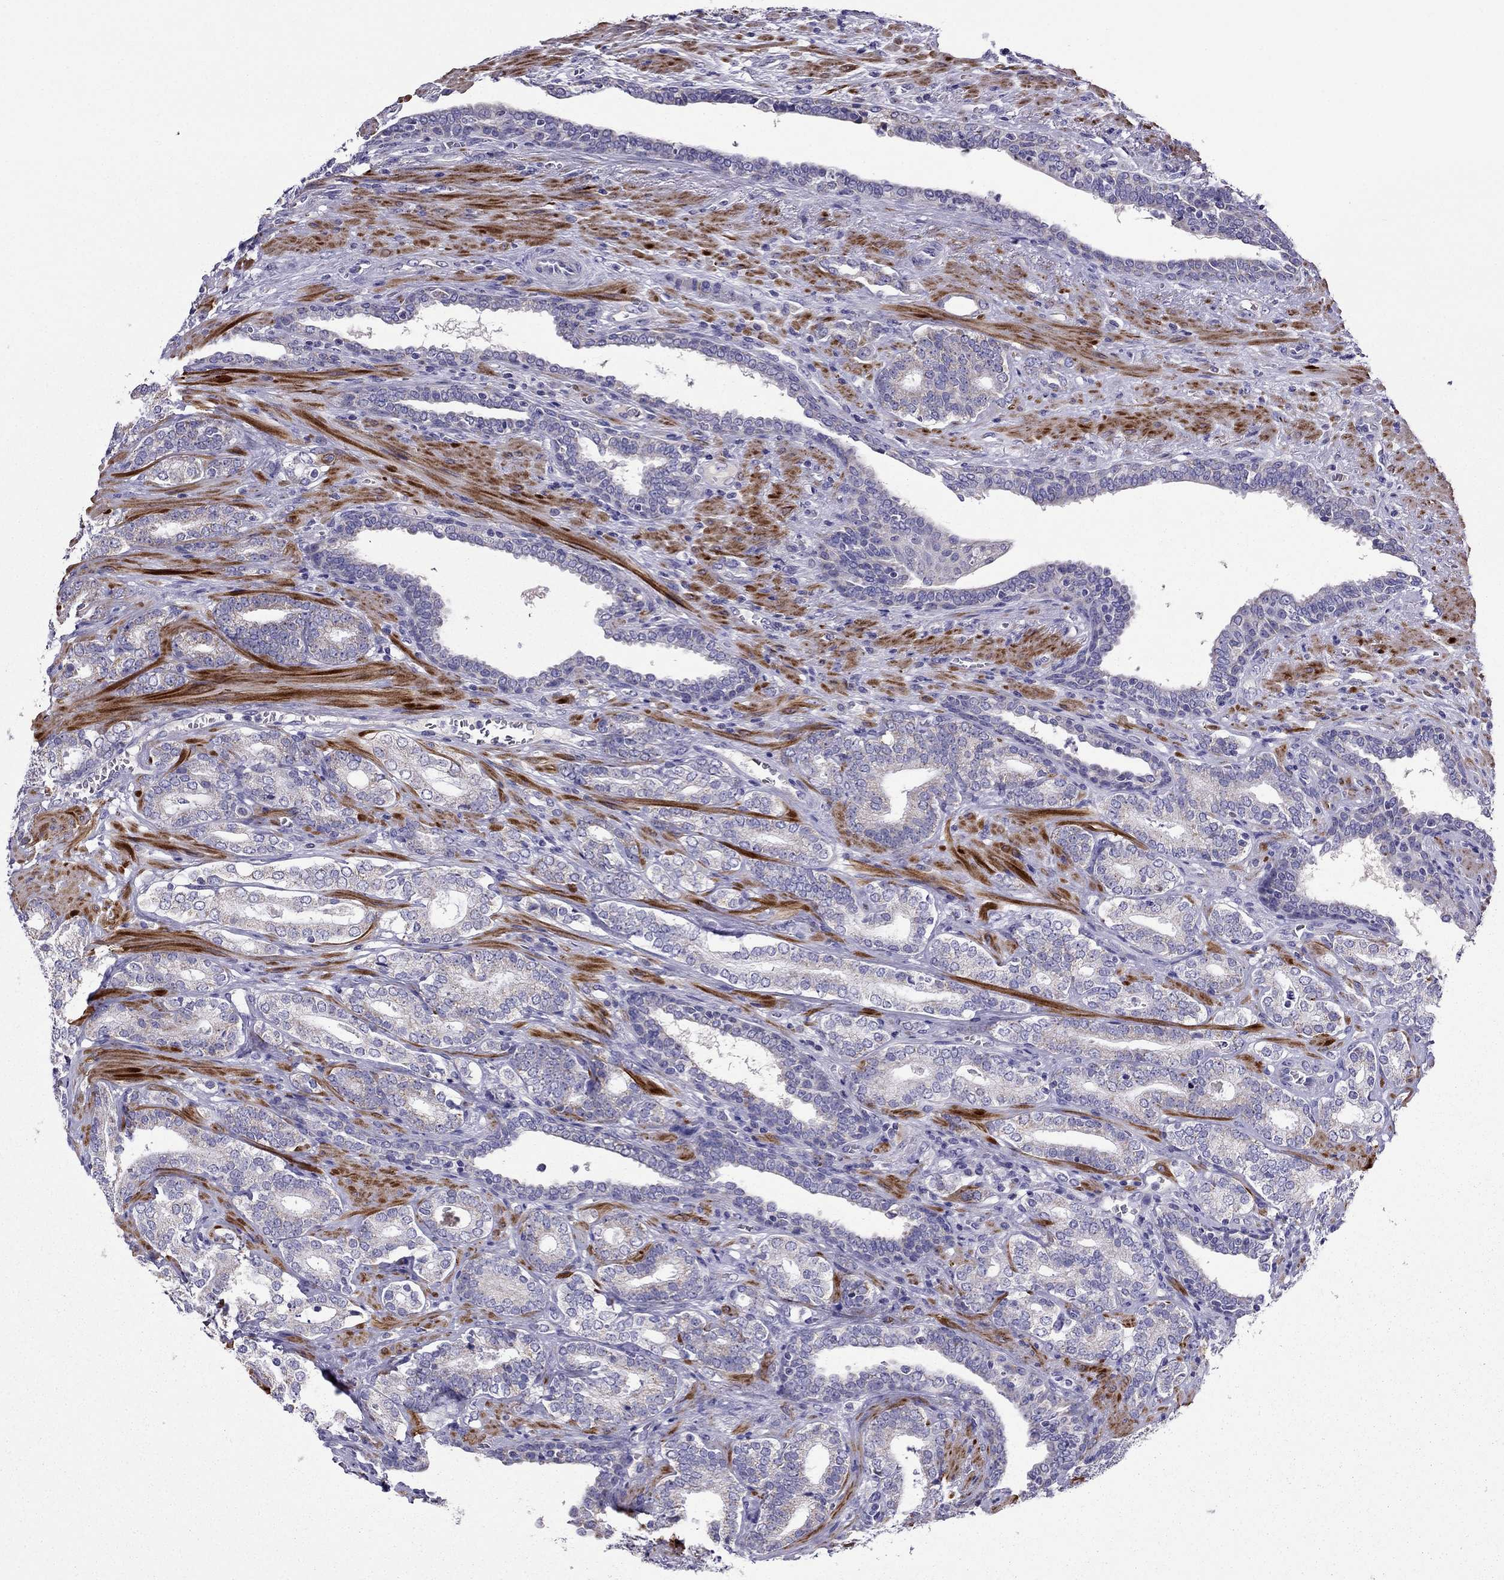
{"staining": {"intensity": "weak", "quantity": ">75%", "location": "cytoplasmic/membranous"}, "tissue": "prostate cancer", "cell_type": "Tumor cells", "image_type": "cancer", "snomed": [{"axis": "morphology", "description": "Adenocarcinoma, Low grade"}, {"axis": "topography", "description": "Prostate"}], "caption": "Brown immunohistochemical staining in human low-grade adenocarcinoma (prostate) reveals weak cytoplasmic/membranous positivity in about >75% of tumor cells.", "gene": "DSC1", "patient": {"sex": "male", "age": 61}}